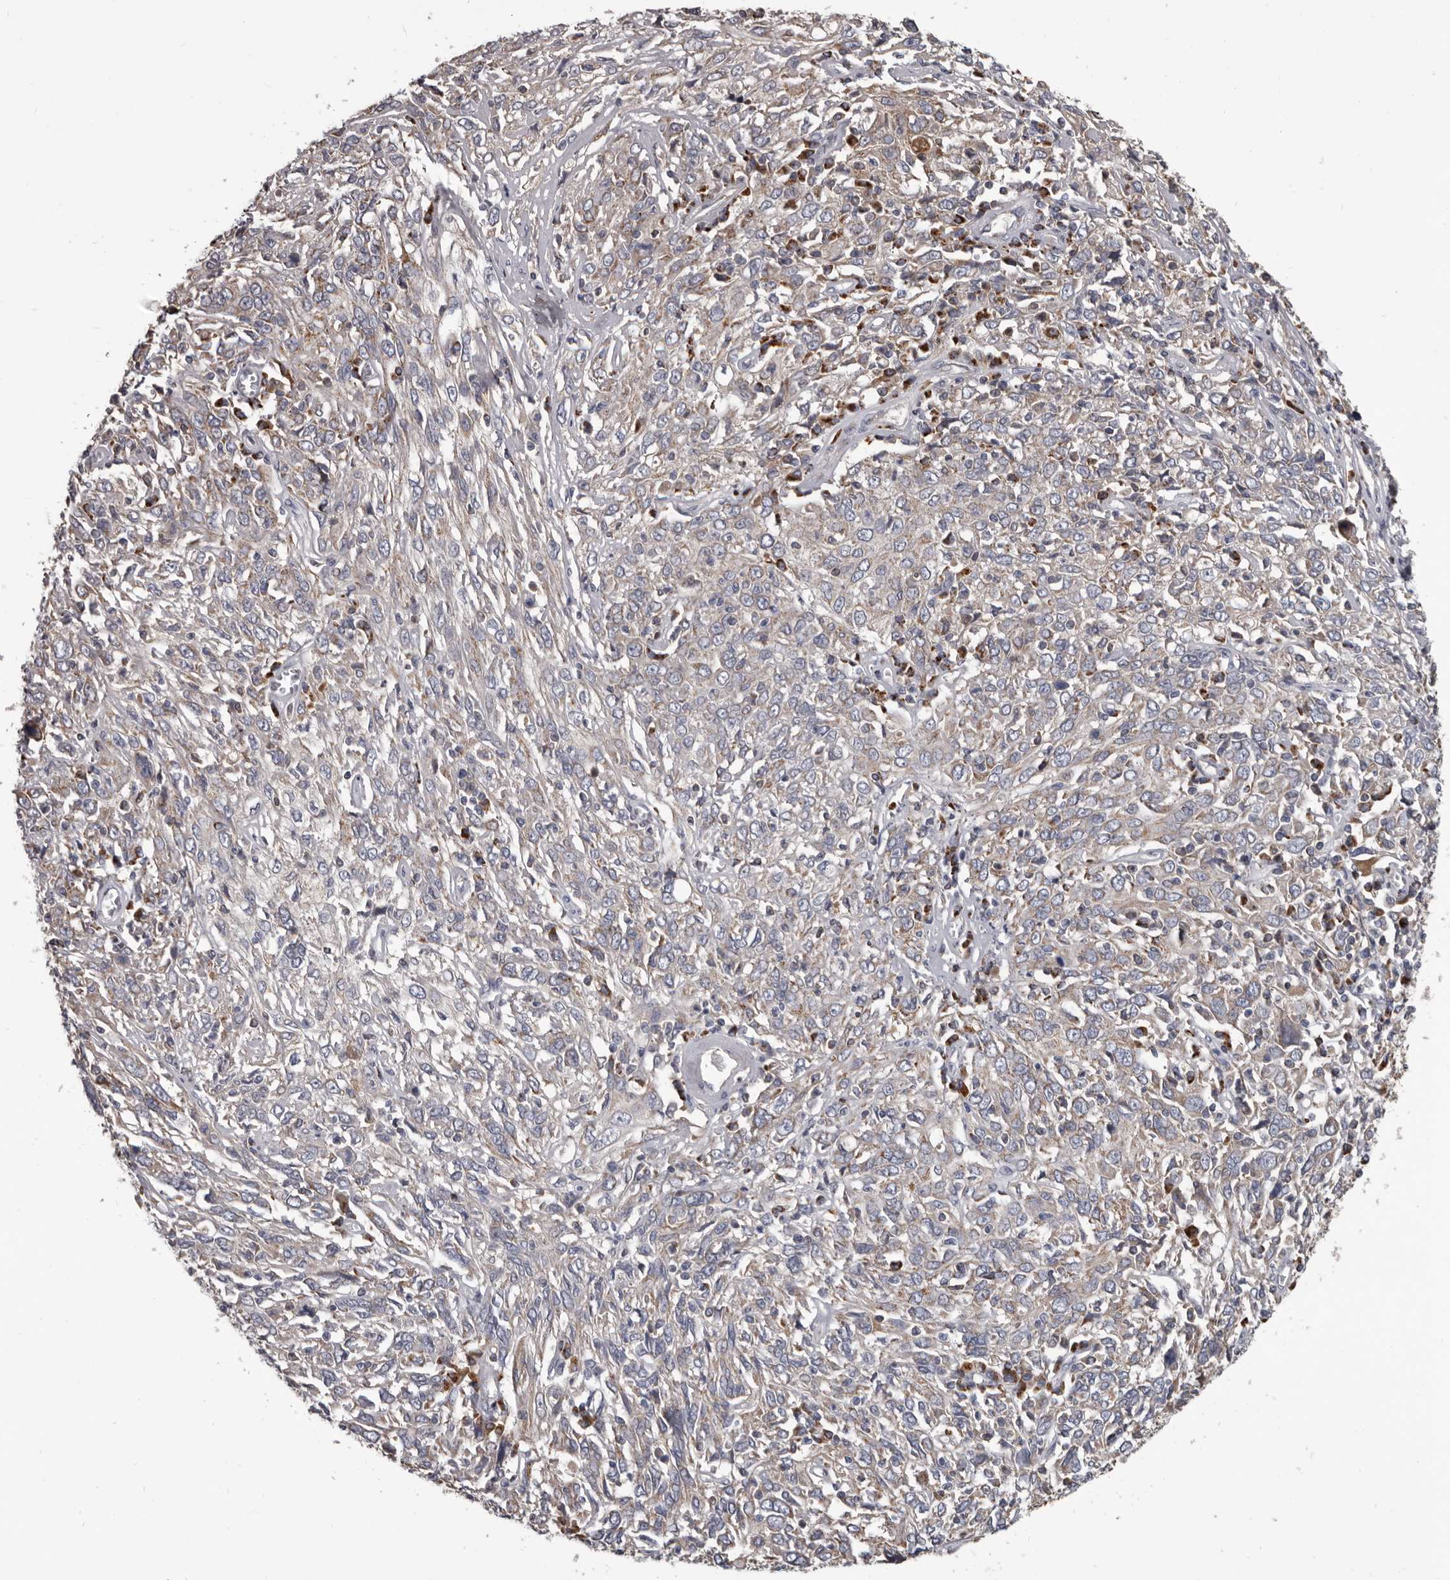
{"staining": {"intensity": "weak", "quantity": "<25%", "location": "cytoplasmic/membranous"}, "tissue": "cervical cancer", "cell_type": "Tumor cells", "image_type": "cancer", "snomed": [{"axis": "morphology", "description": "Squamous cell carcinoma, NOS"}, {"axis": "topography", "description": "Cervix"}], "caption": "There is no significant staining in tumor cells of squamous cell carcinoma (cervical). (DAB (3,3'-diaminobenzidine) immunohistochemistry visualized using brightfield microscopy, high magnification).", "gene": "ALDH5A1", "patient": {"sex": "female", "age": 46}}